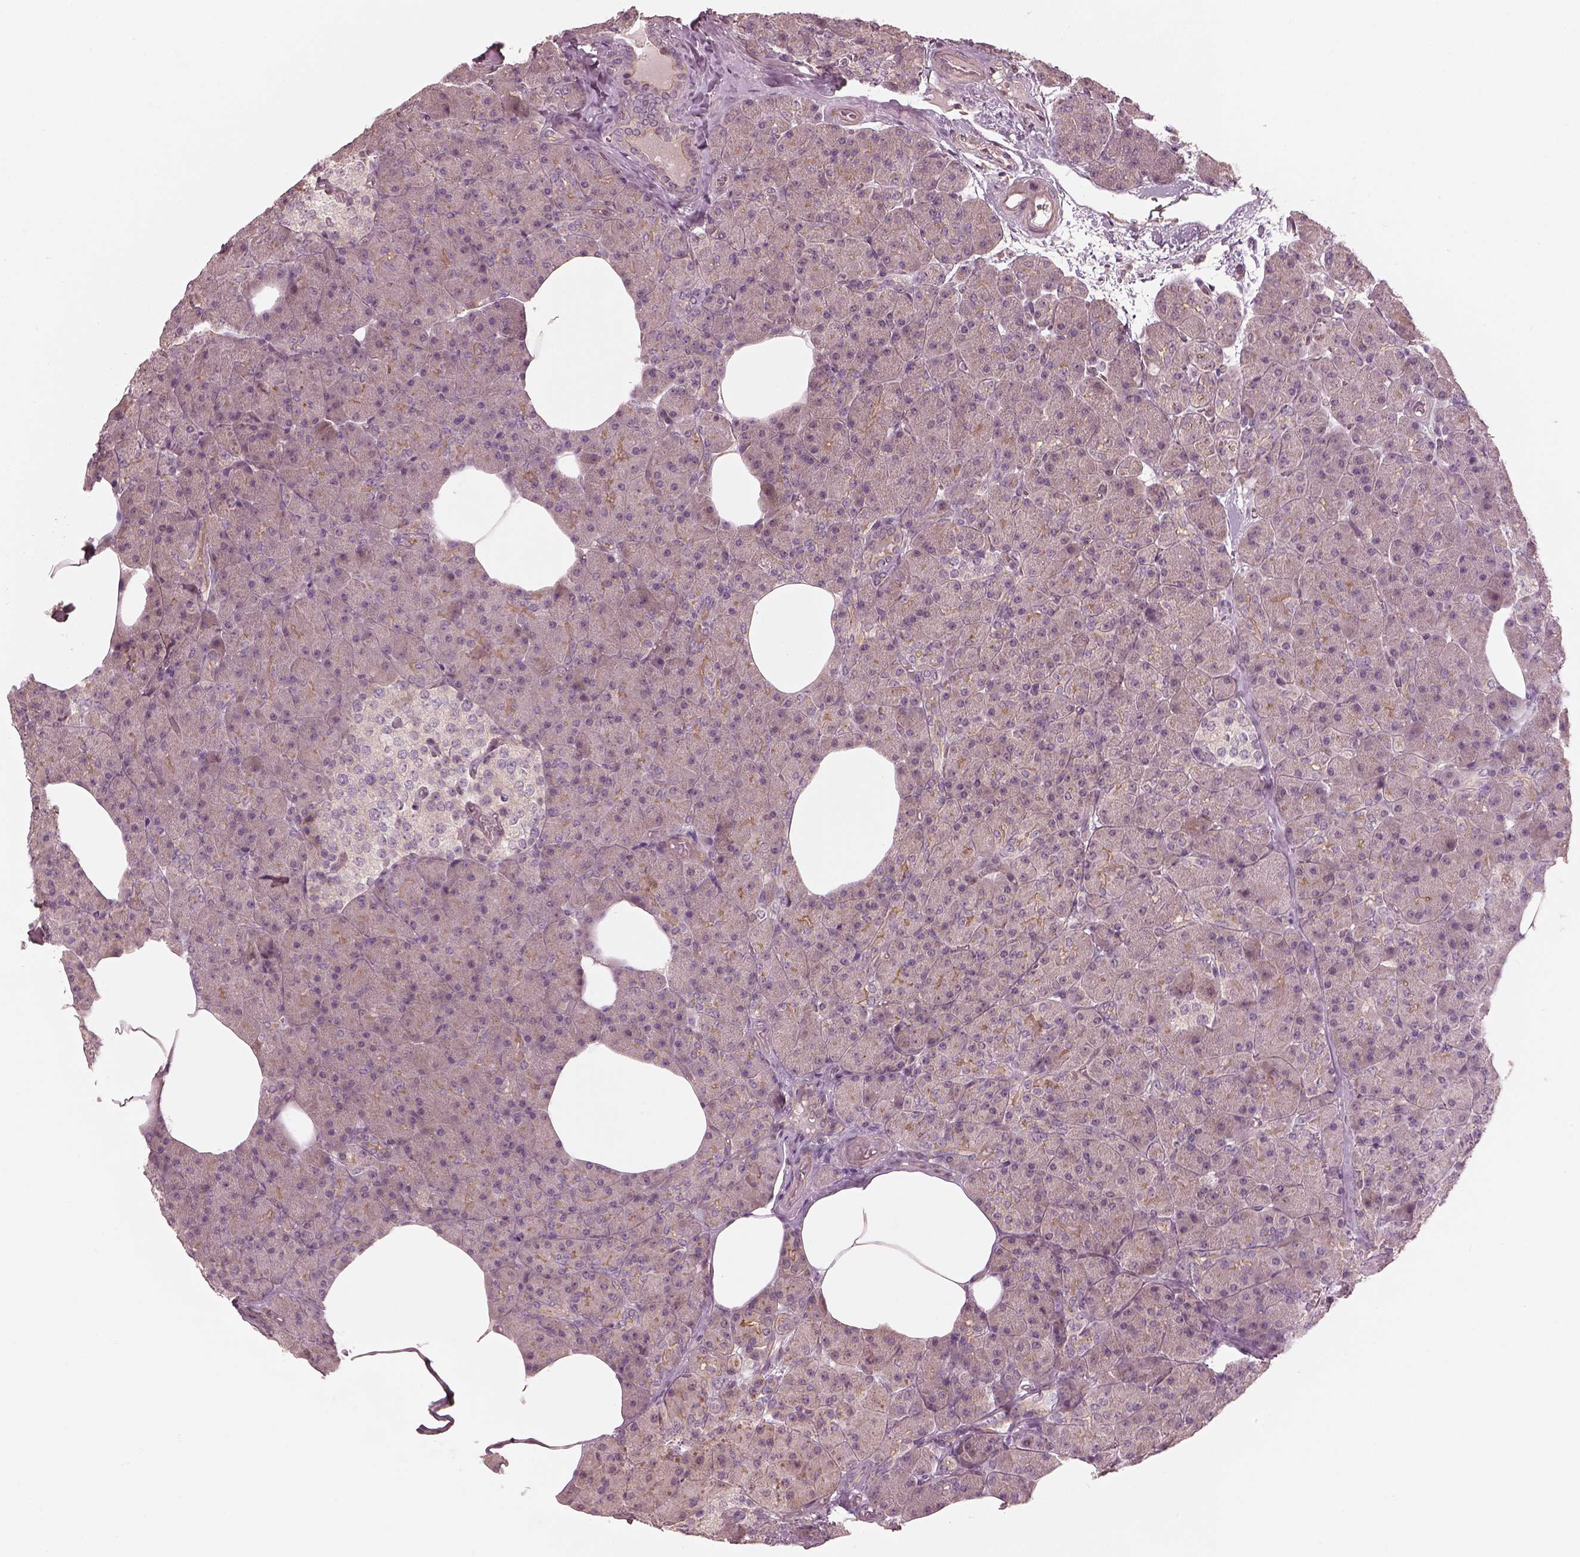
{"staining": {"intensity": "strong", "quantity": "<25%", "location": "cytoplasmic/membranous"}, "tissue": "pancreas", "cell_type": "Exocrine glandular cells", "image_type": "normal", "snomed": [{"axis": "morphology", "description": "Normal tissue, NOS"}, {"axis": "topography", "description": "Pancreas"}], "caption": "Immunohistochemistry (IHC) photomicrograph of unremarkable pancreas: human pancreas stained using immunohistochemistry demonstrates medium levels of strong protein expression localized specifically in the cytoplasmic/membranous of exocrine glandular cells, appearing as a cytoplasmic/membranous brown color.", "gene": "FAM107B", "patient": {"sex": "female", "age": 45}}